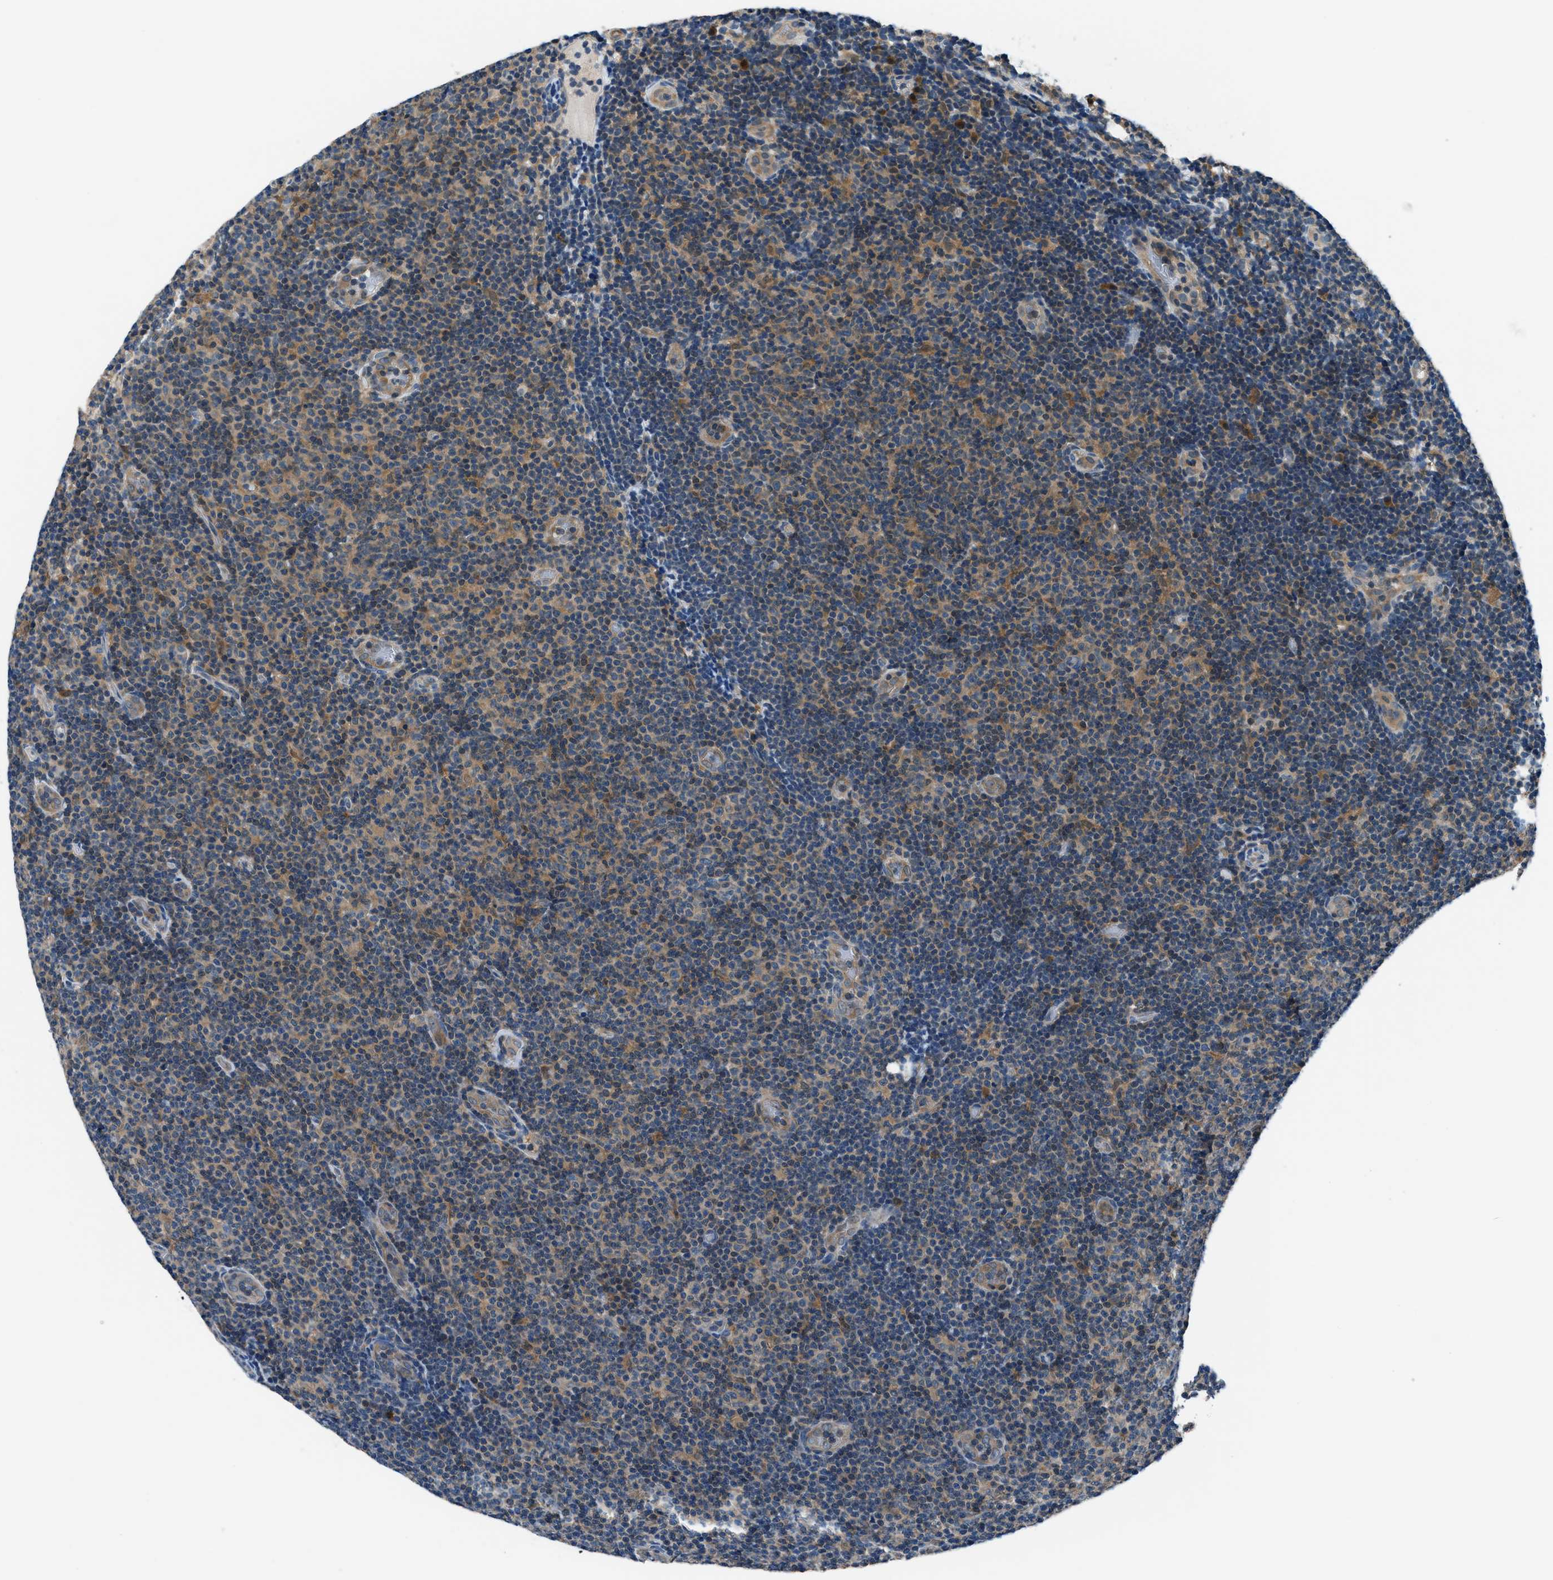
{"staining": {"intensity": "weak", "quantity": "25%-75%", "location": "cytoplasmic/membranous"}, "tissue": "lymphoma", "cell_type": "Tumor cells", "image_type": "cancer", "snomed": [{"axis": "morphology", "description": "Malignant lymphoma, non-Hodgkin's type, Low grade"}, {"axis": "topography", "description": "Lymph node"}], "caption": "Brown immunohistochemical staining in lymphoma shows weak cytoplasmic/membranous positivity in approximately 25%-75% of tumor cells. Using DAB (3,3'-diaminobenzidine) (brown) and hematoxylin (blue) stains, captured at high magnification using brightfield microscopy.", "gene": "ACP1", "patient": {"sex": "male", "age": 83}}